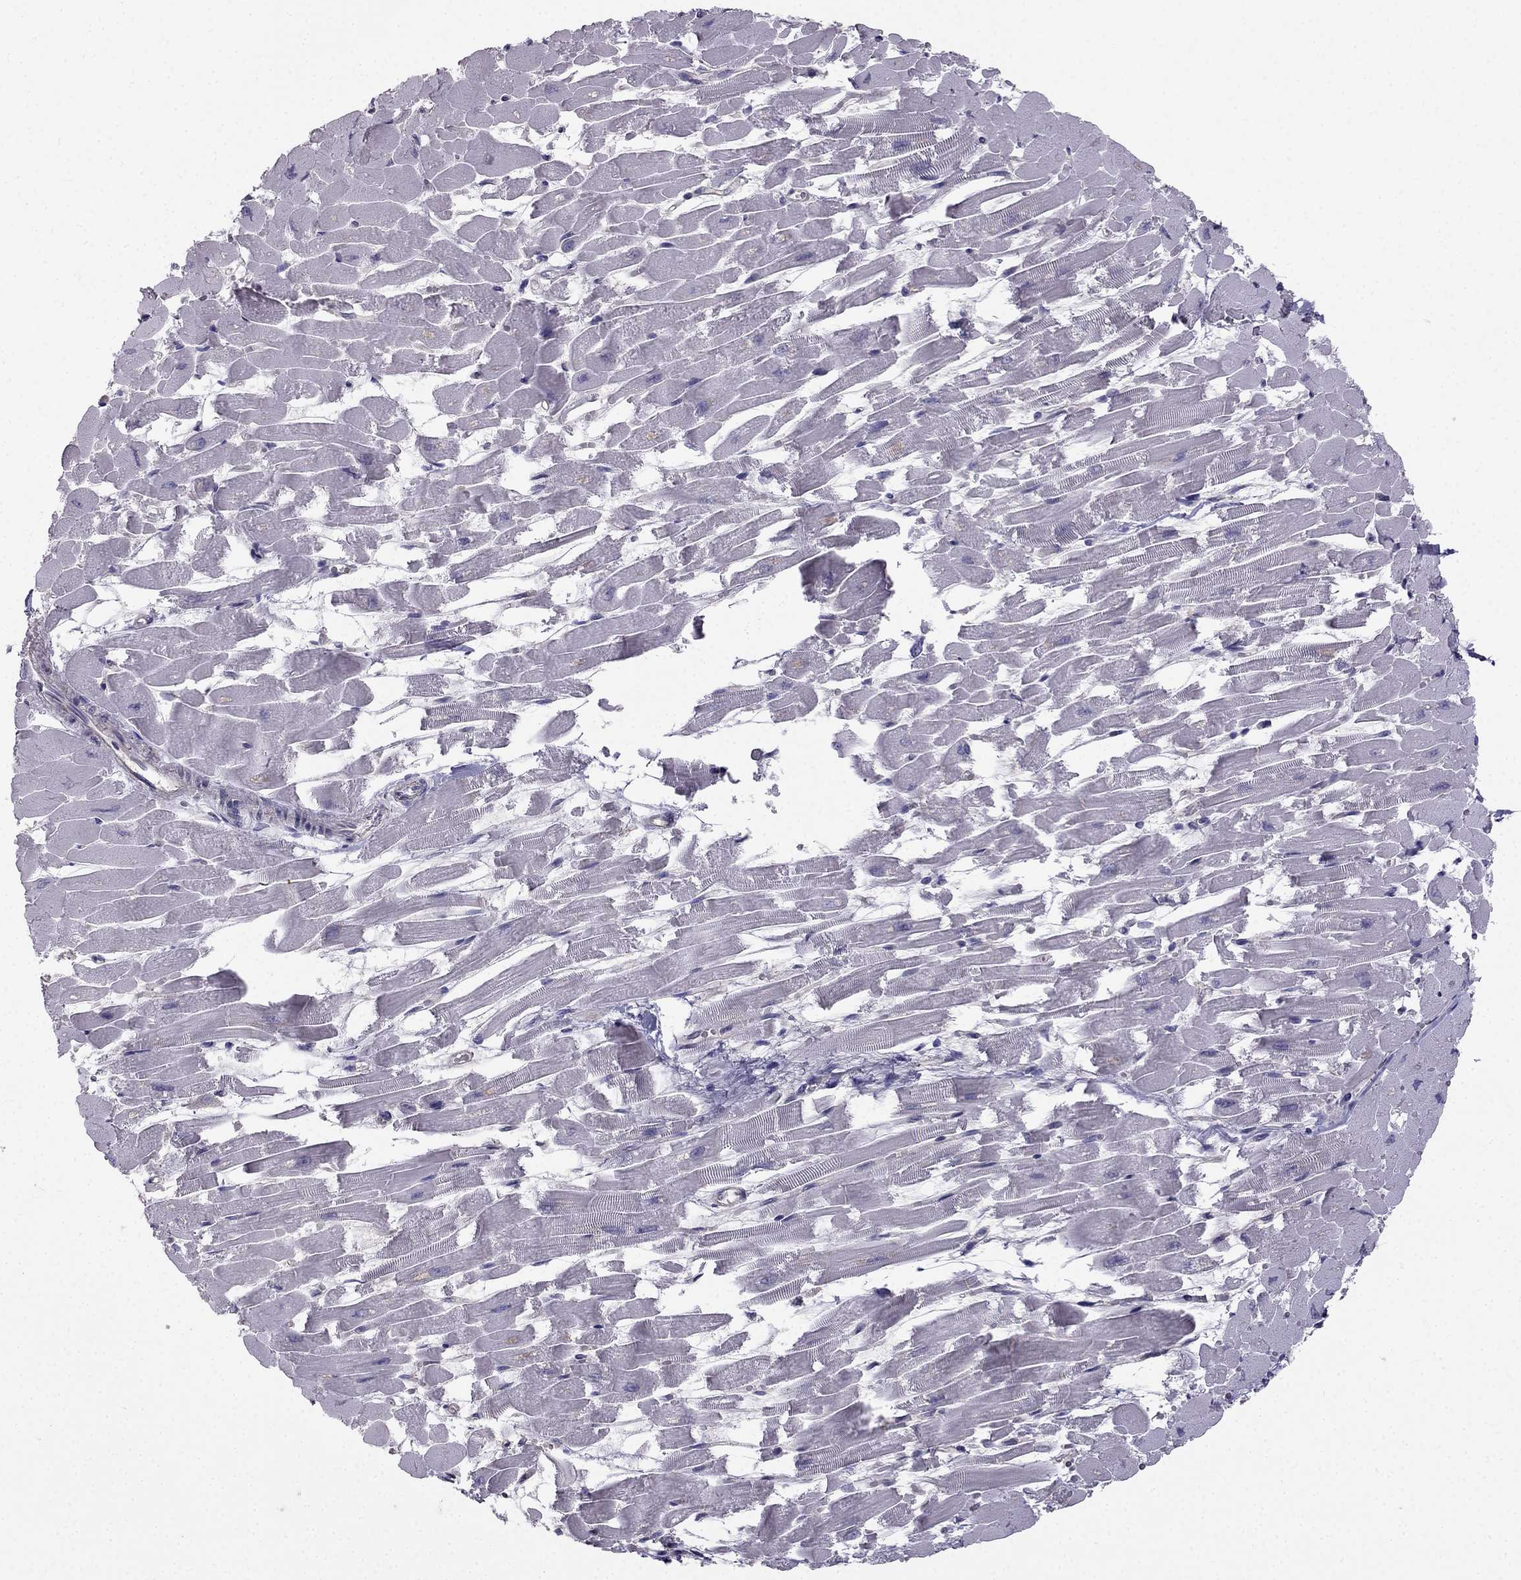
{"staining": {"intensity": "negative", "quantity": "none", "location": "none"}, "tissue": "heart muscle", "cell_type": "Cardiomyocytes", "image_type": "normal", "snomed": [{"axis": "morphology", "description": "Normal tissue, NOS"}, {"axis": "topography", "description": "Heart"}], "caption": "An immunohistochemistry (IHC) image of benign heart muscle is shown. There is no staining in cardiomyocytes of heart muscle. (Stains: DAB (3,3'-diaminobenzidine) IHC with hematoxylin counter stain, Microscopy: brightfield microscopy at high magnification).", "gene": "HSFX1", "patient": {"sex": "female", "age": 52}}